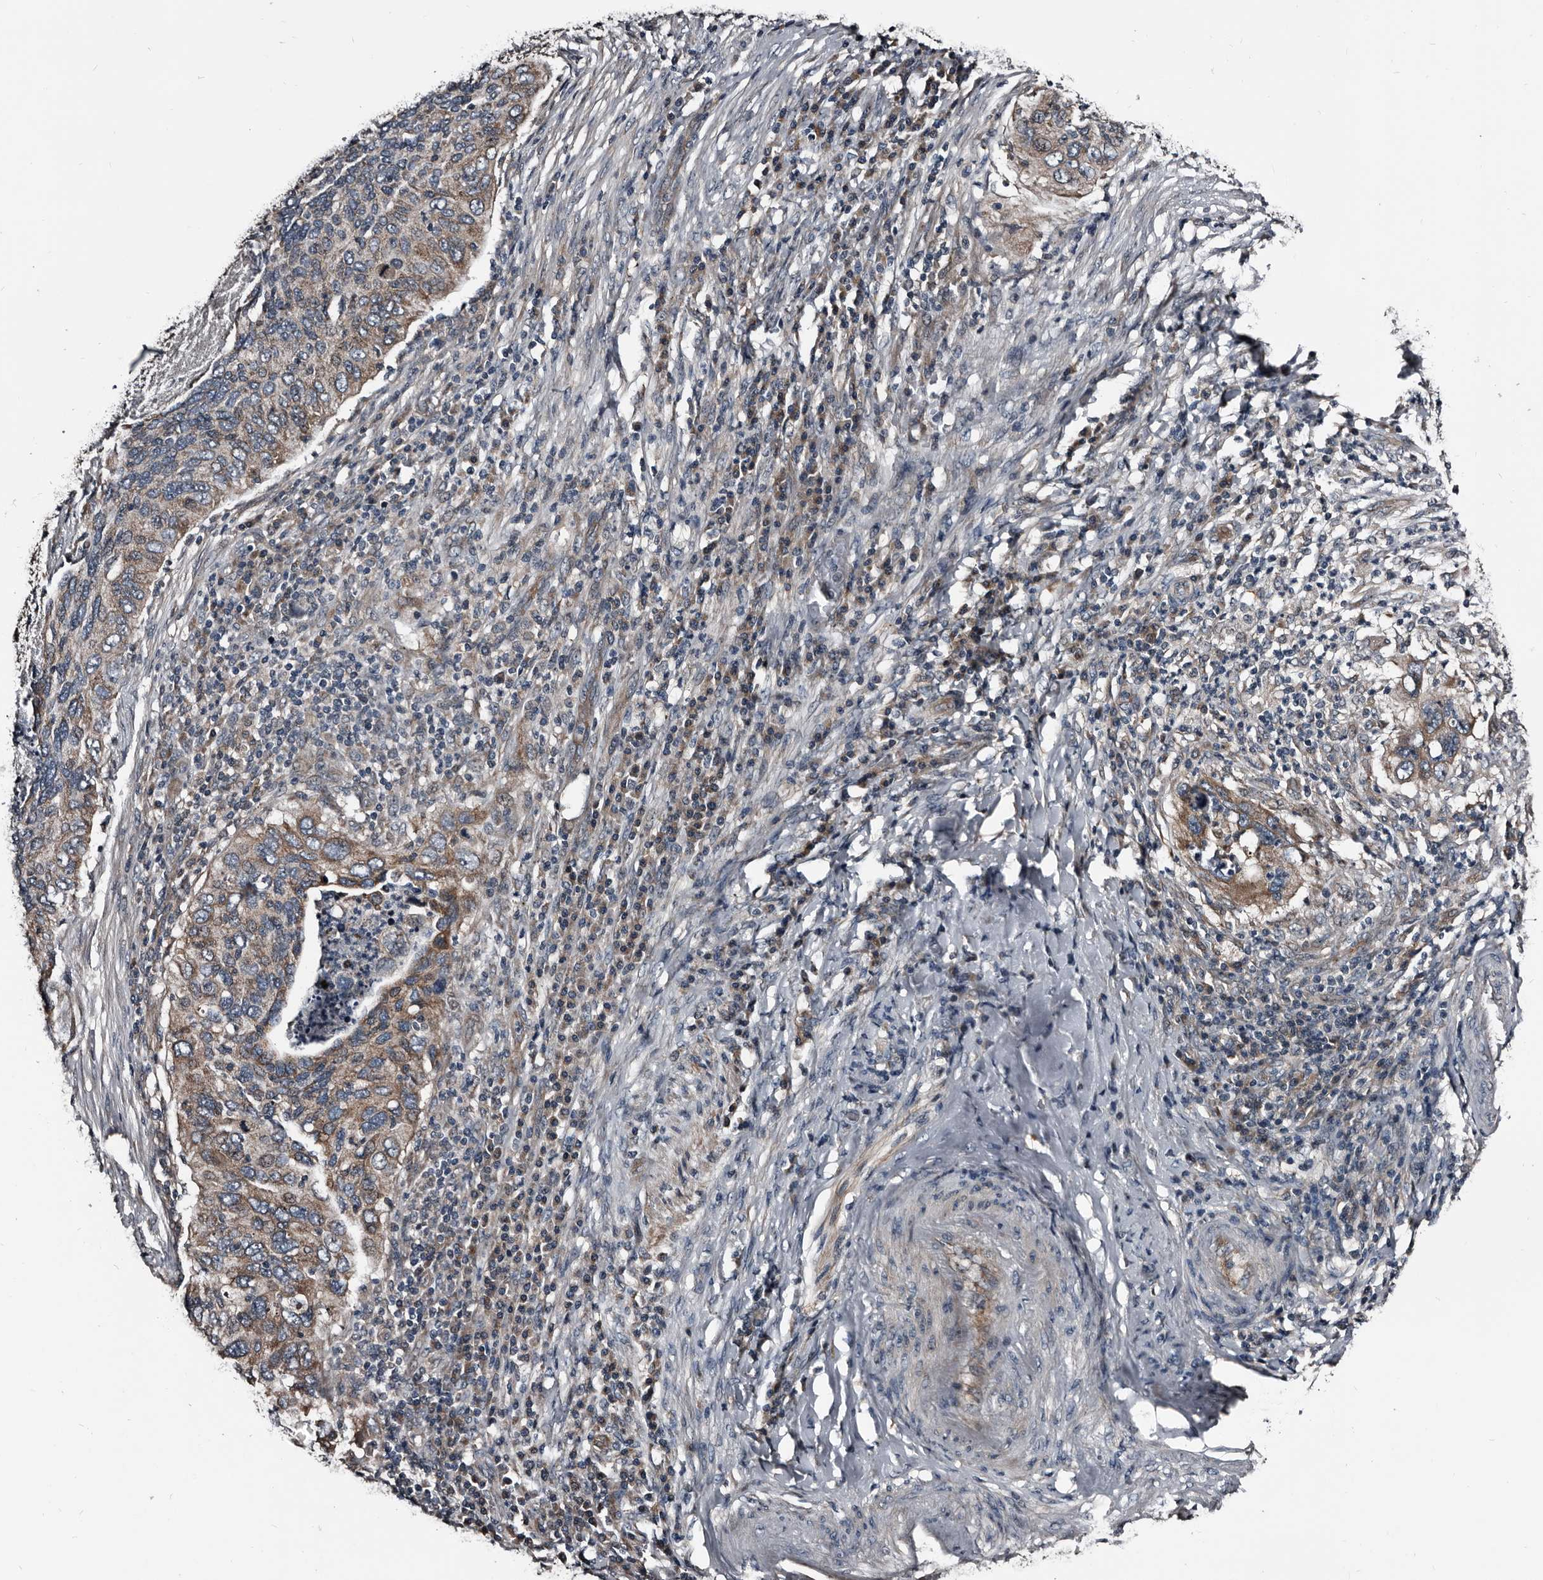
{"staining": {"intensity": "moderate", "quantity": "25%-75%", "location": "cytoplasmic/membranous"}, "tissue": "cervical cancer", "cell_type": "Tumor cells", "image_type": "cancer", "snomed": [{"axis": "morphology", "description": "Squamous cell carcinoma, NOS"}, {"axis": "topography", "description": "Cervix"}], "caption": "A brown stain highlights moderate cytoplasmic/membranous staining of a protein in human cervical cancer tumor cells. The staining was performed using DAB (3,3'-diaminobenzidine), with brown indicating positive protein expression. Nuclei are stained blue with hematoxylin.", "gene": "DHPS", "patient": {"sex": "female", "age": 38}}